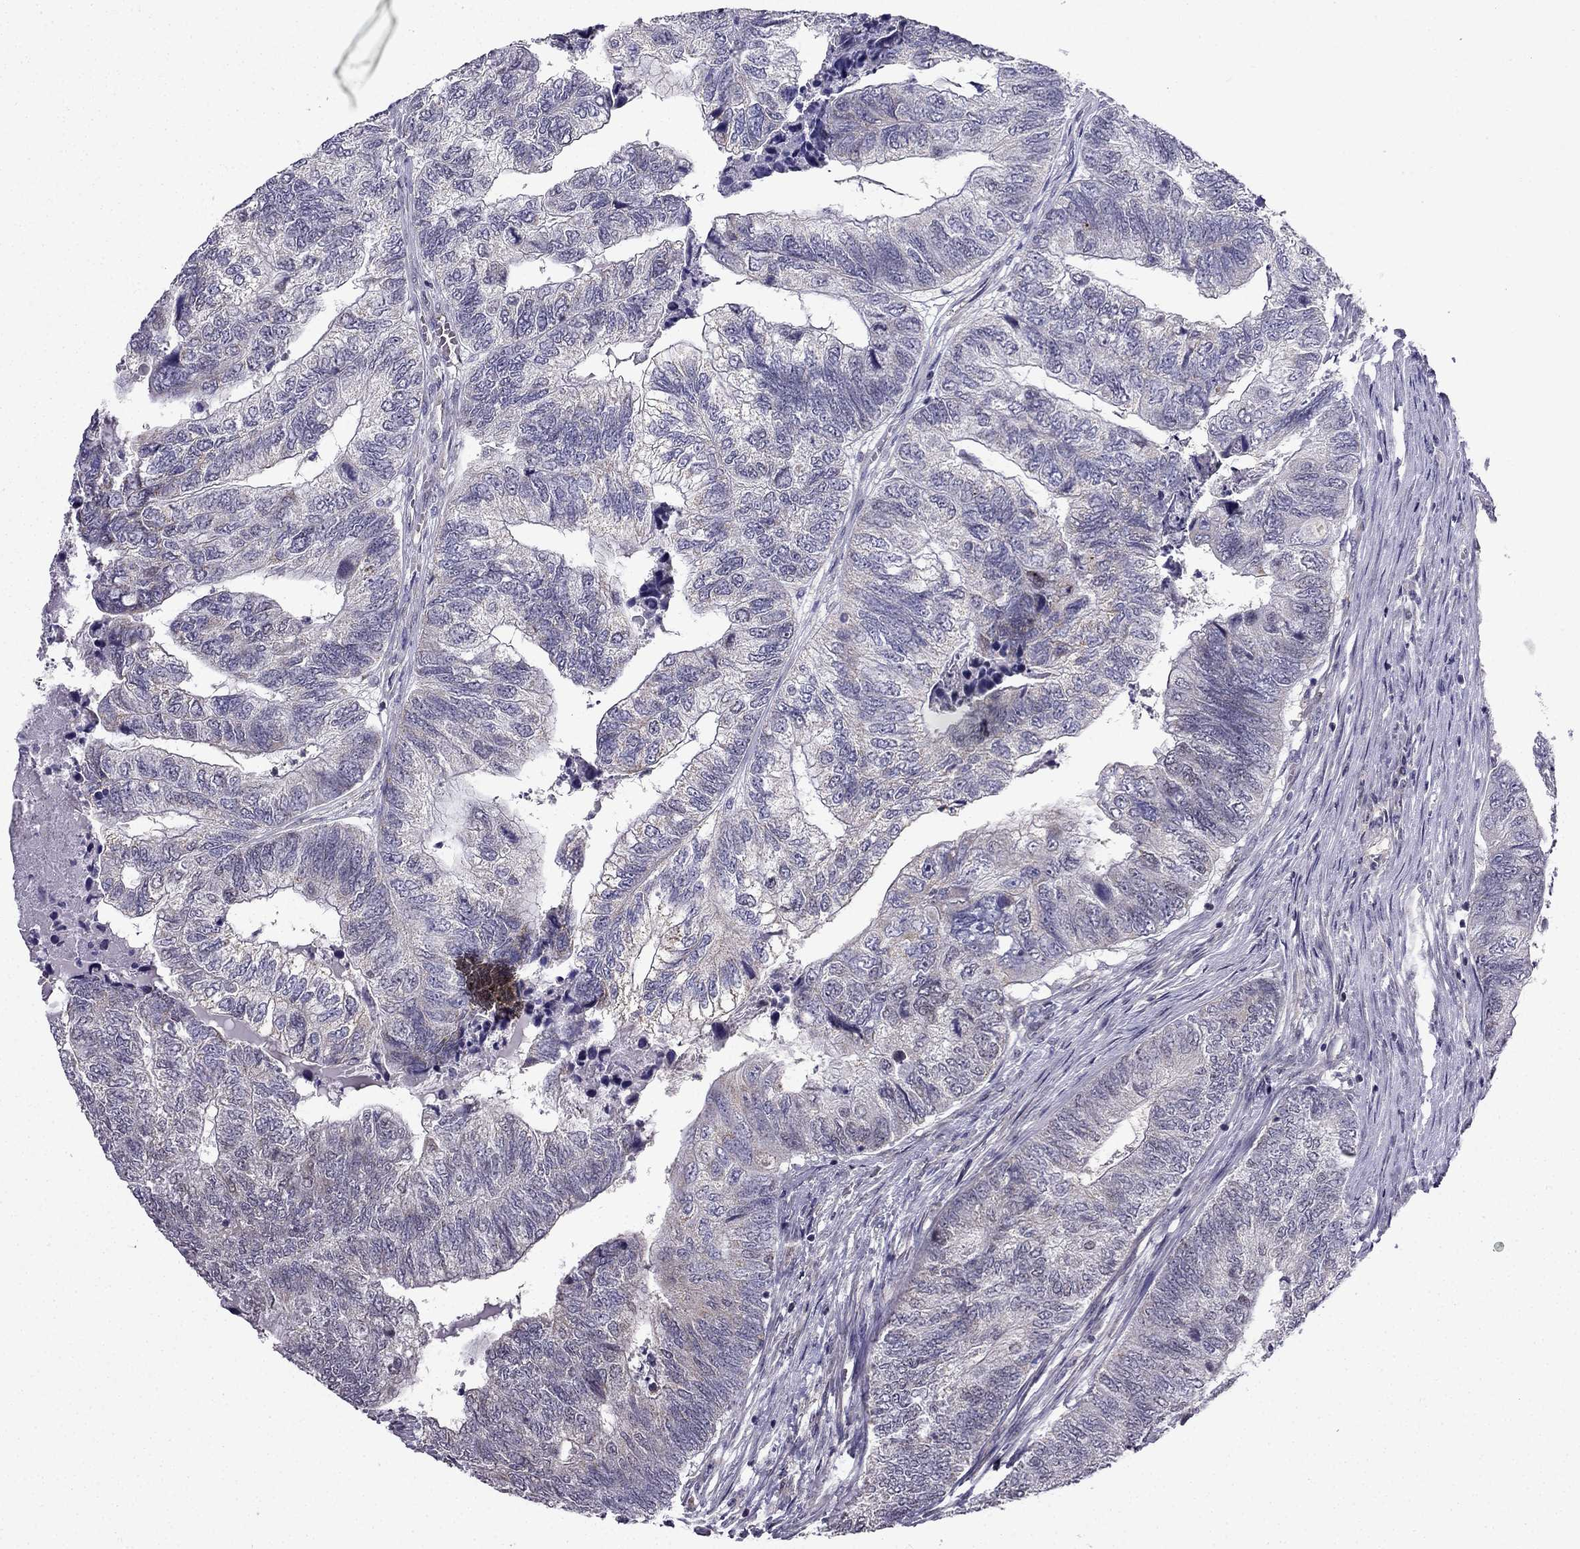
{"staining": {"intensity": "weak", "quantity": "<25%", "location": "cytoplasmic/membranous"}, "tissue": "colorectal cancer", "cell_type": "Tumor cells", "image_type": "cancer", "snomed": [{"axis": "morphology", "description": "Adenocarcinoma, NOS"}, {"axis": "topography", "description": "Colon"}], "caption": "This is an immunohistochemistry (IHC) photomicrograph of colorectal cancer. There is no positivity in tumor cells.", "gene": "SLC6A2", "patient": {"sex": "female", "age": 67}}